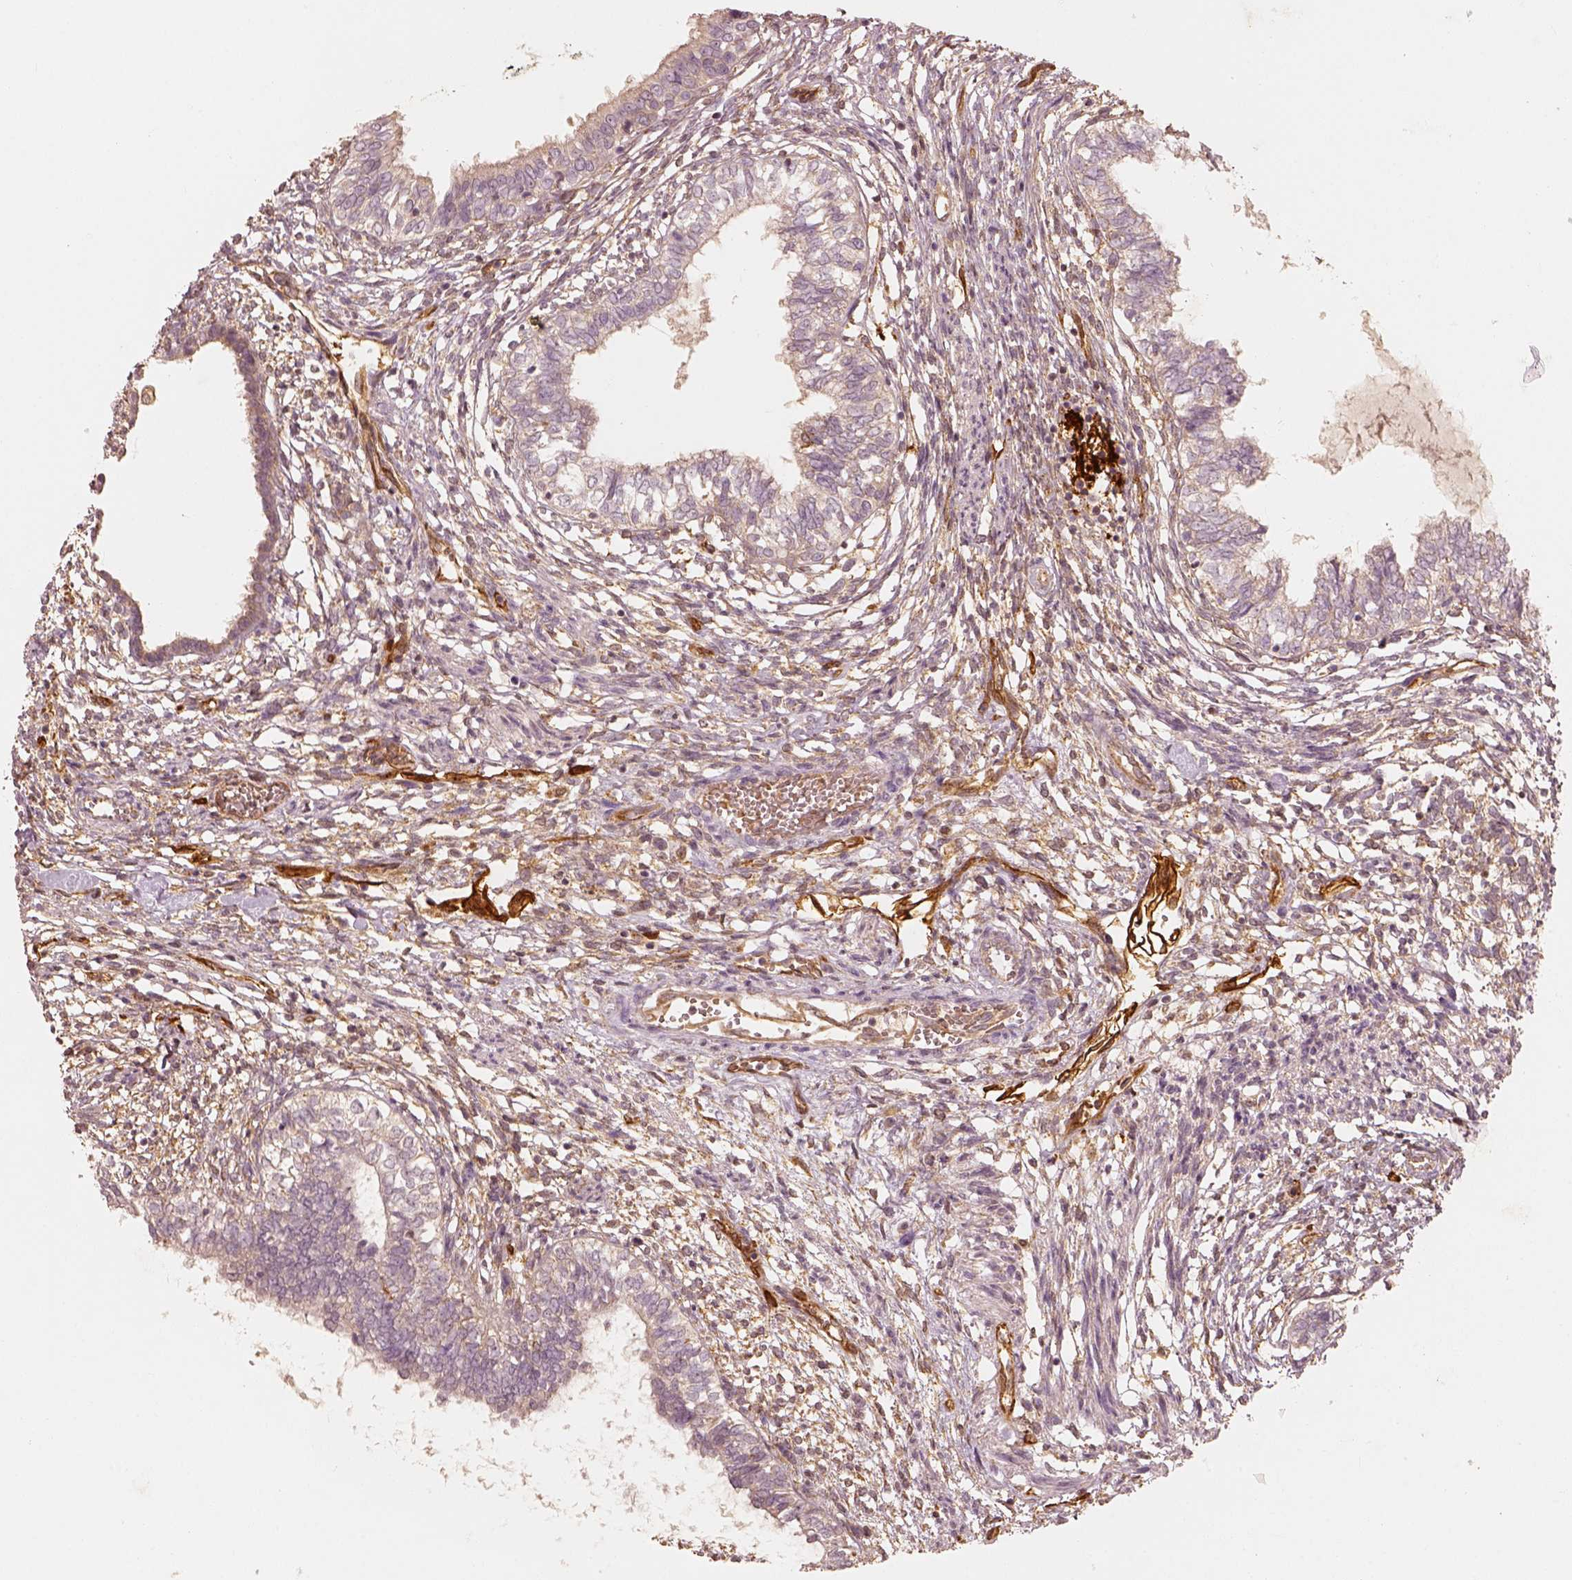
{"staining": {"intensity": "negative", "quantity": "none", "location": "none"}, "tissue": "testis cancer", "cell_type": "Tumor cells", "image_type": "cancer", "snomed": [{"axis": "morphology", "description": "Carcinoma, Embryonal, NOS"}, {"axis": "topography", "description": "Testis"}], "caption": "The immunohistochemistry micrograph has no significant positivity in tumor cells of embryonal carcinoma (testis) tissue.", "gene": "FSCN1", "patient": {"sex": "male", "age": 37}}